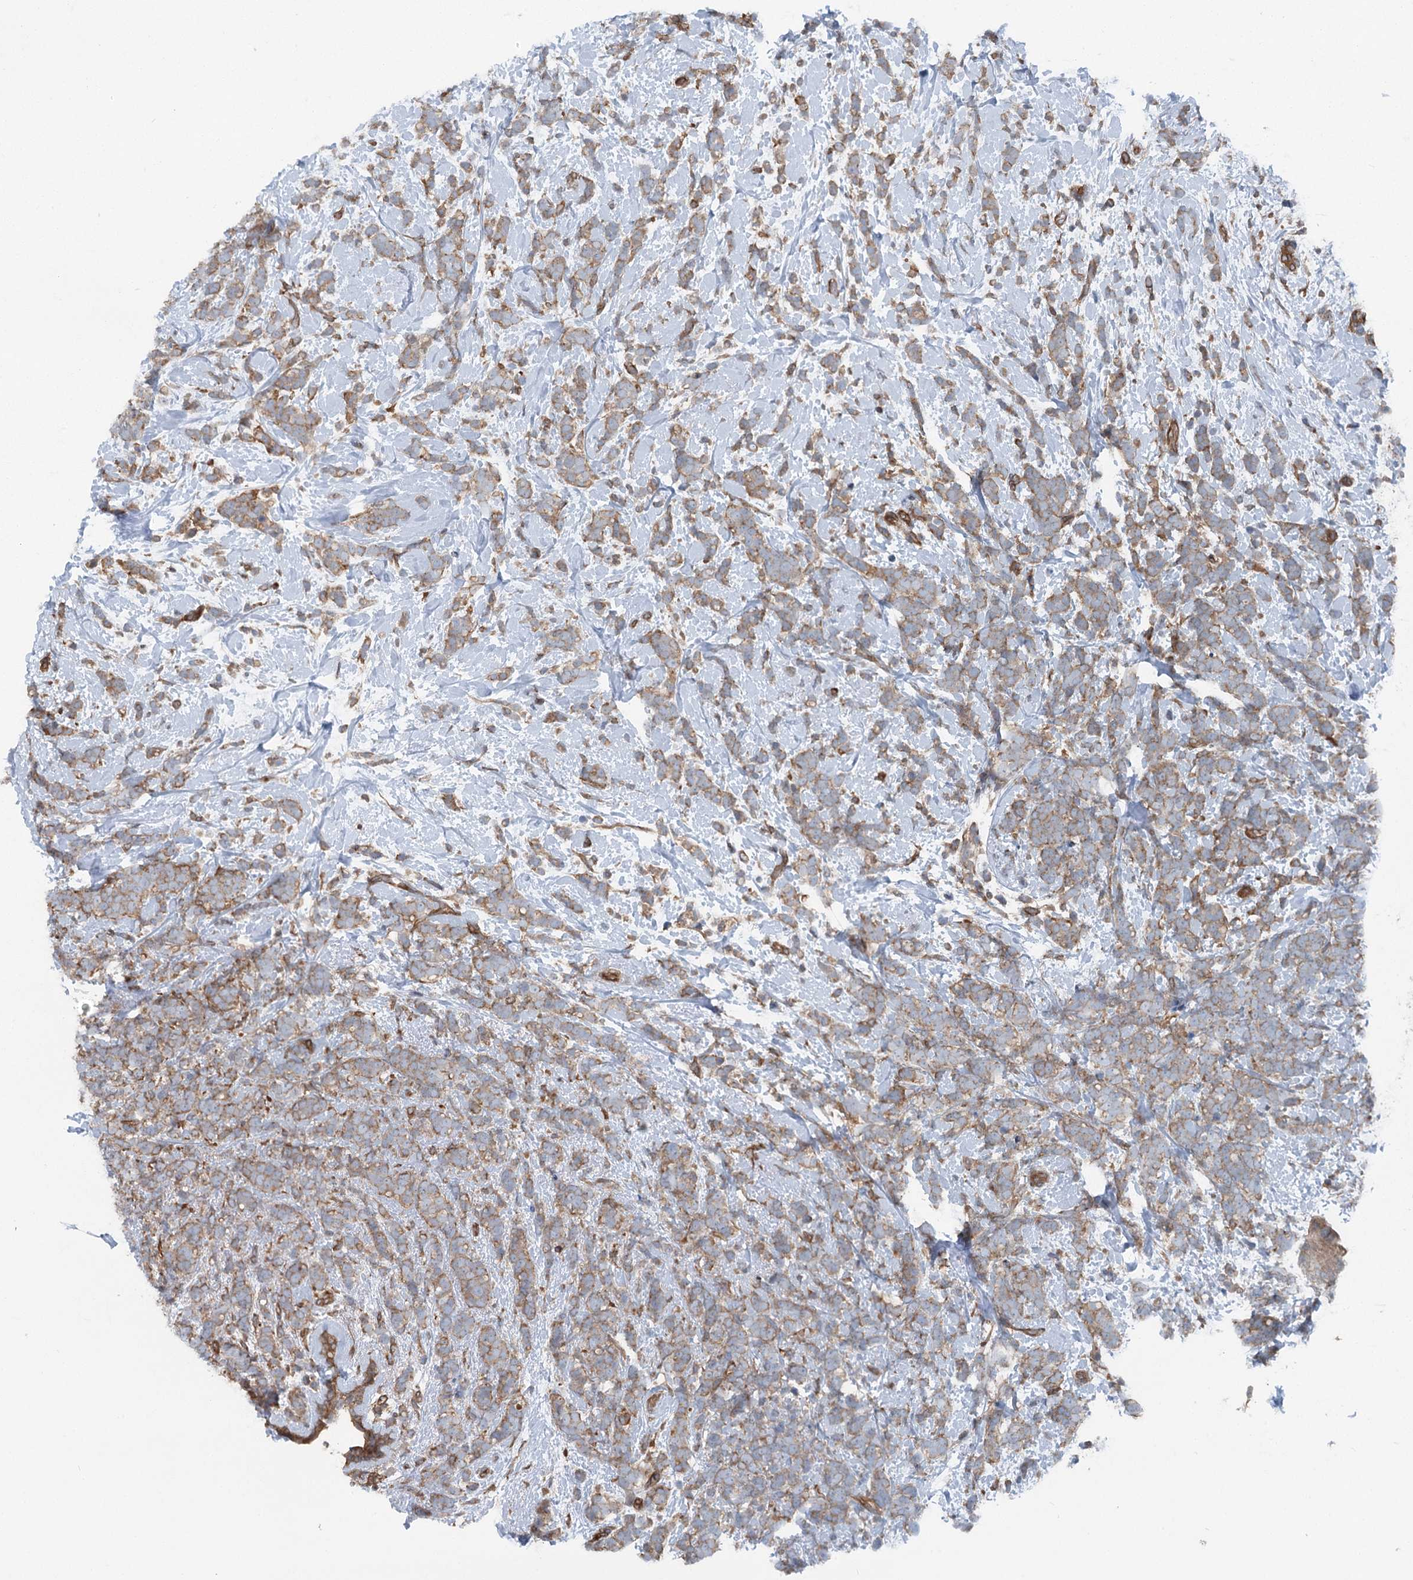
{"staining": {"intensity": "strong", "quantity": ">75%", "location": "cytoplasmic/membranous"}, "tissue": "breast cancer", "cell_type": "Tumor cells", "image_type": "cancer", "snomed": [{"axis": "morphology", "description": "Lobular carcinoma"}, {"axis": "topography", "description": "Breast"}], "caption": "Lobular carcinoma (breast) stained with a protein marker shows strong staining in tumor cells.", "gene": "IQSEC1", "patient": {"sex": "female", "age": 58}}